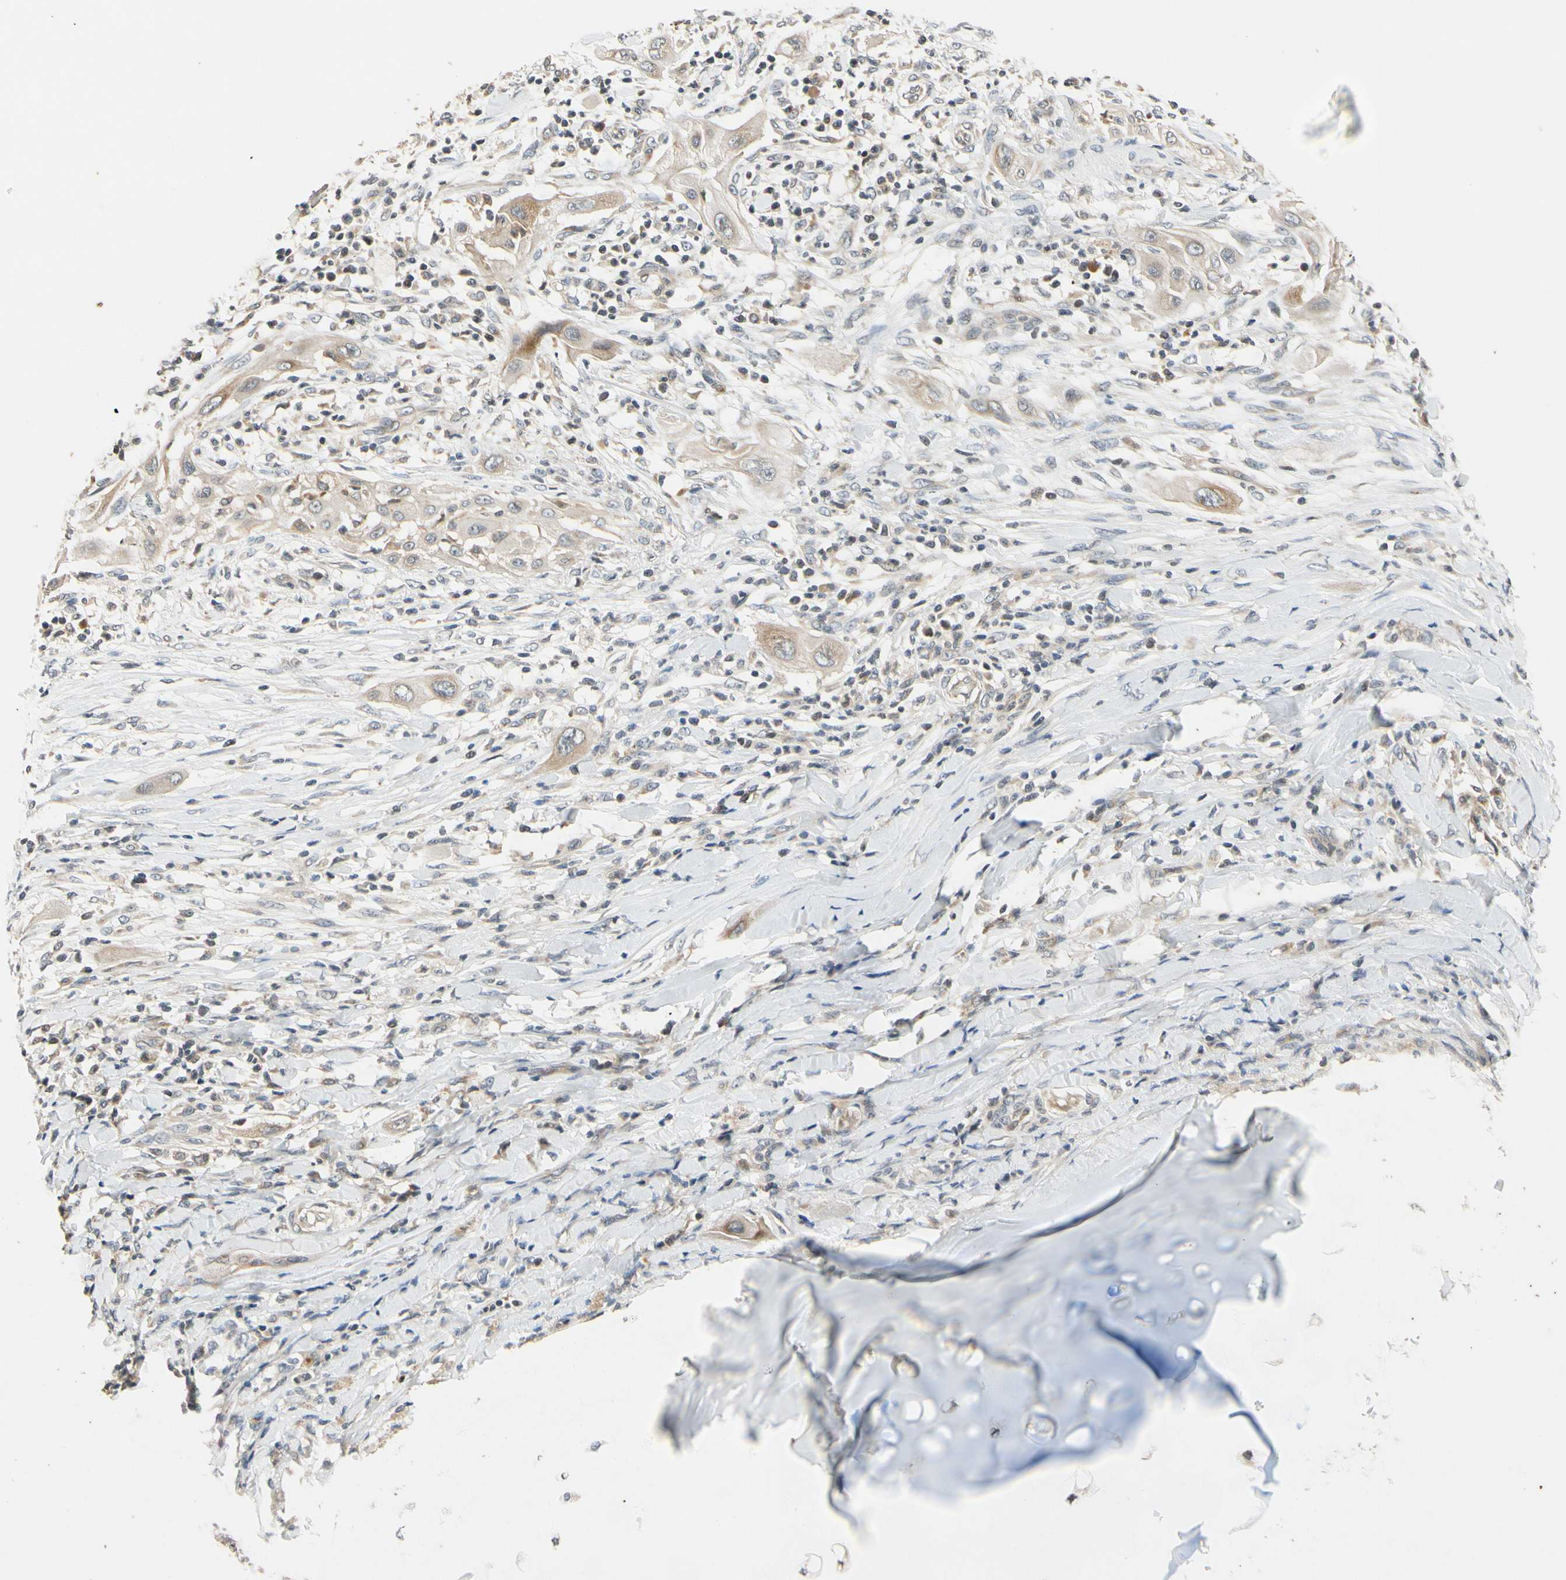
{"staining": {"intensity": "weak", "quantity": ">75%", "location": "cytoplasmic/membranous"}, "tissue": "lung cancer", "cell_type": "Tumor cells", "image_type": "cancer", "snomed": [{"axis": "morphology", "description": "Squamous cell carcinoma, NOS"}, {"axis": "topography", "description": "Lung"}], "caption": "A histopathology image showing weak cytoplasmic/membranous expression in approximately >75% of tumor cells in lung squamous cell carcinoma, as visualized by brown immunohistochemical staining.", "gene": "ATP2C1", "patient": {"sex": "female", "age": 47}}